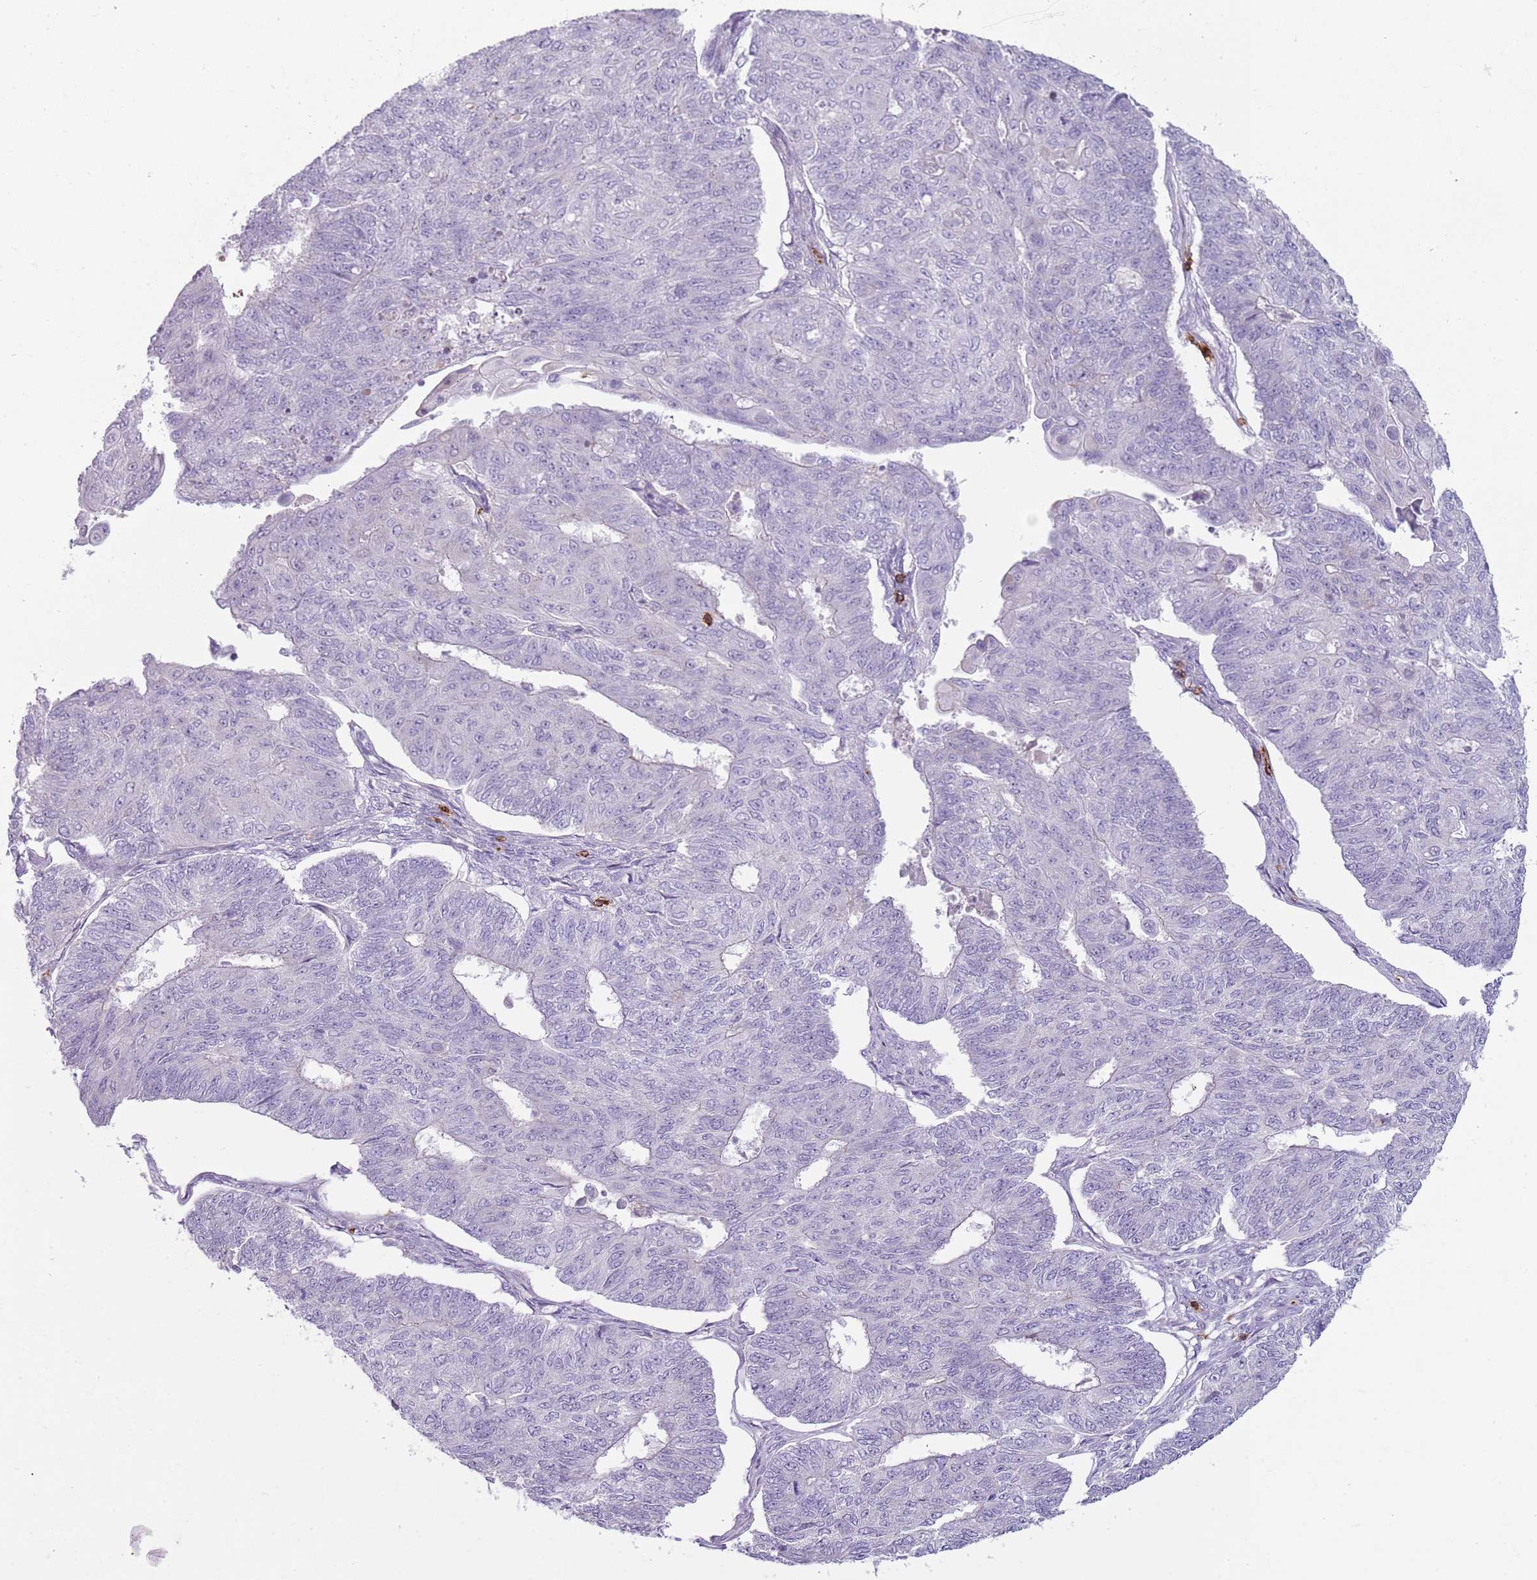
{"staining": {"intensity": "negative", "quantity": "none", "location": "none"}, "tissue": "endometrial cancer", "cell_type": "Tumor cells", "image_type": "cancer", "snomed": [{"axis": "morphology", "description": "Adenocarcinoma, NOS"}, {"axis": "topography", "description": "Endometrium"}], "caption": "Immunohistochemistry (IHC) micrograph of adenocarcinoma (endometrial) stained for a protein (brown), which displays no staining in tumor cells.", "gene": "ZNF583", "patient": {"sex": "female", "age": 32}}